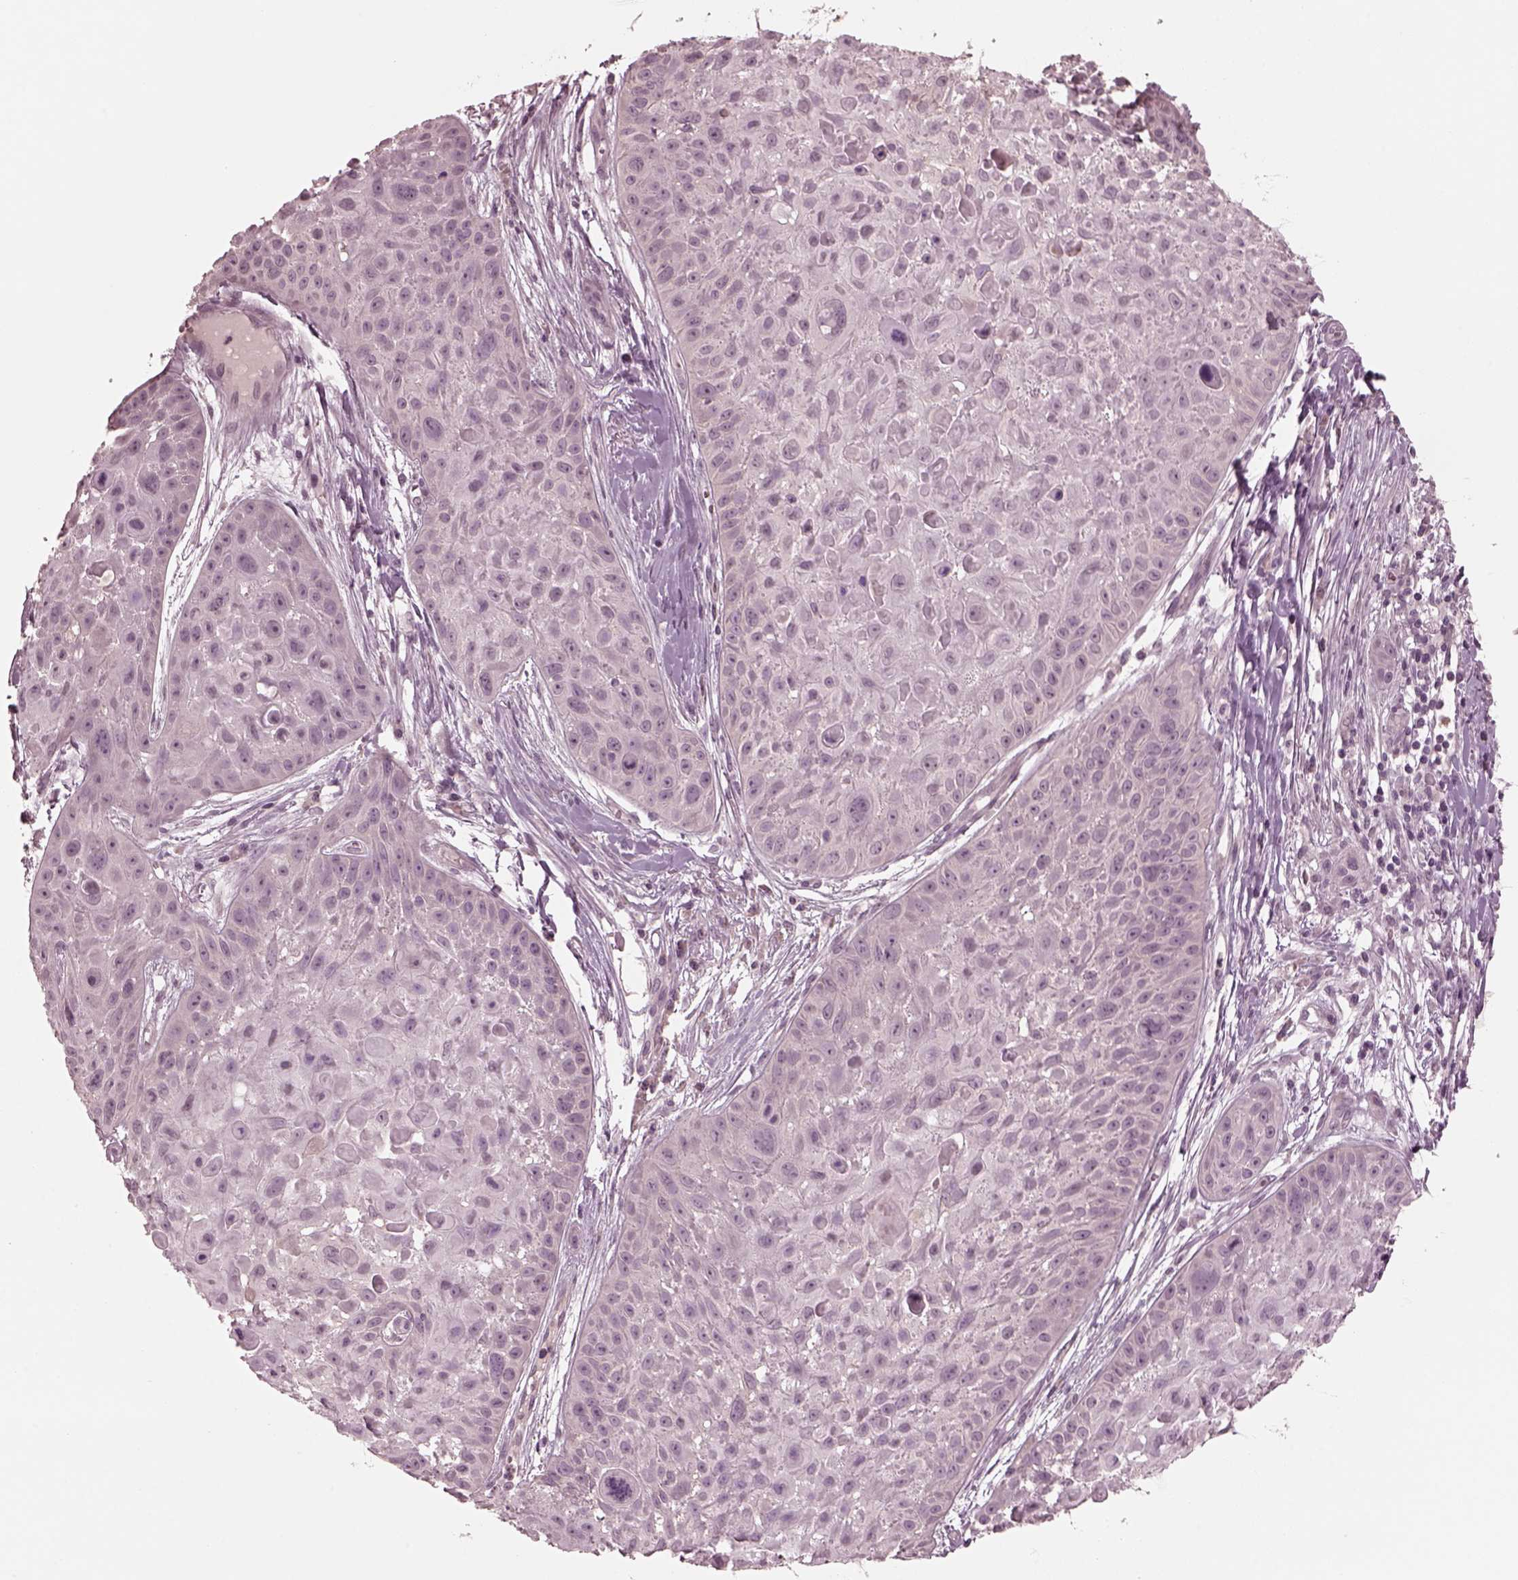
{"staining": {"intensity": "negative", "quantity": "none", "location": "none"}, "tissue": "skin cancer", "cell_type": "Tumor cells", "image_type": "cancer", "snomed": [{"axis": "morphology", "description": "Squamous cell carcinoma, NOS"}, {"axis": "topography", "description": "Skin"}, {"axis": "topography", "description": "Anal"}], "caption": "Immunohistochemistry (IHC) of human skin cancer shows no expression in tumor cells. (Immunohistochemistry (IHC), brightfield microscopy, high magnification).", "gene": "RGS7", "patient": {"sex": "female", "age": 75}}